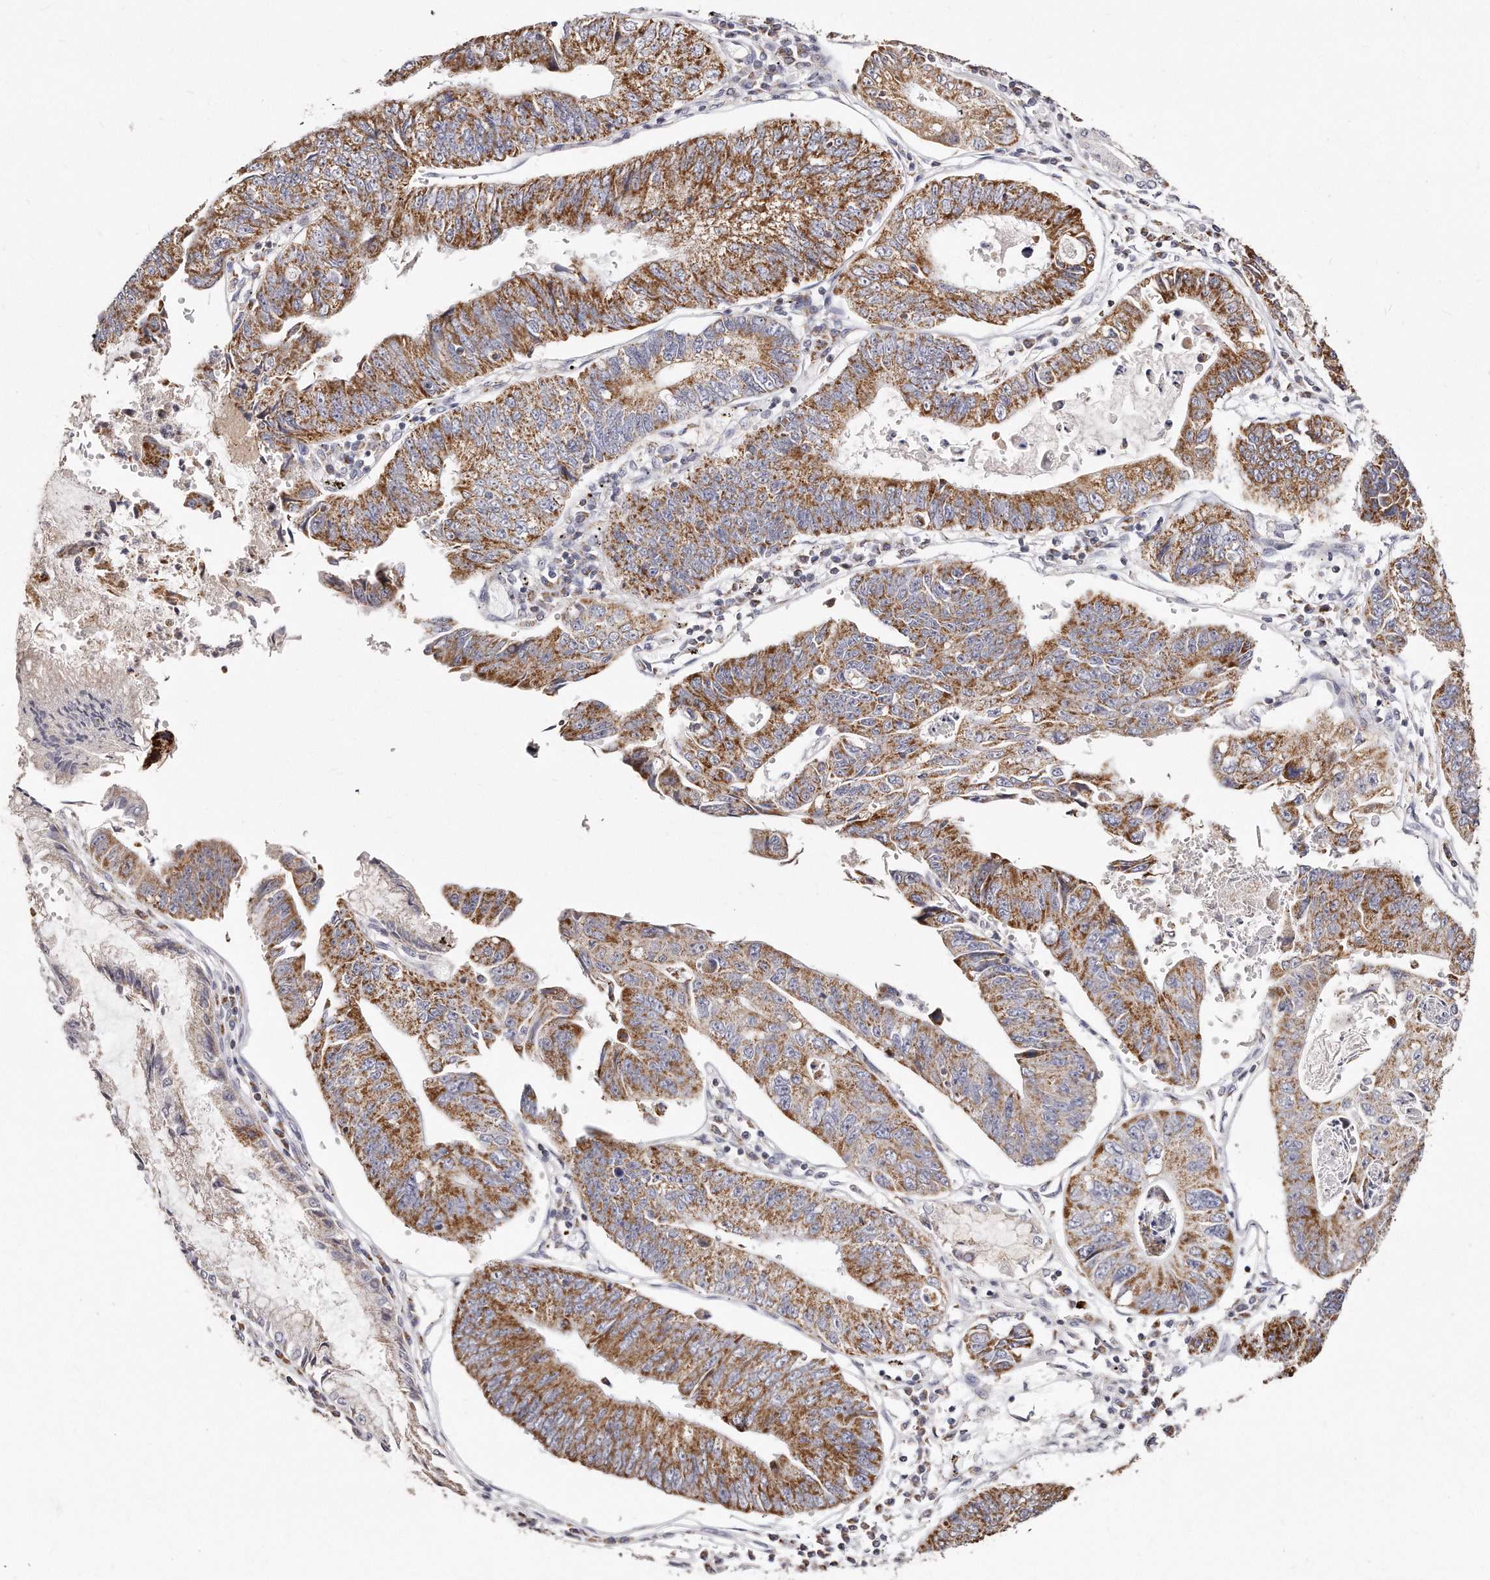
{"staining": {"intensity": "moderate", "quantity": ">75%", "location": "cytoplasmic/membranous"}, "tissue": "stomach cancer", "cell_type": "Tumor cells", "image_type": "cancer", "snomed": [{"axis": "morphology", "description": "Adenocarcinoma, NOS"}, {"axis": "topography", "description": "Stomach"}], "caption": "Immunohistochemistry (IHC) histopathology image of neoplastic tissue: human stomach adenocarcinoma stained using immunohistochemistry demonstrates medium levels of moderate protein expression localized specifically in the cytoplasmic/membranous of tumor cells, appearing as a cytoplasmic/membranous brown color.", "gene": "RTKN", "patient": {"sex": "male", "age": 59}}